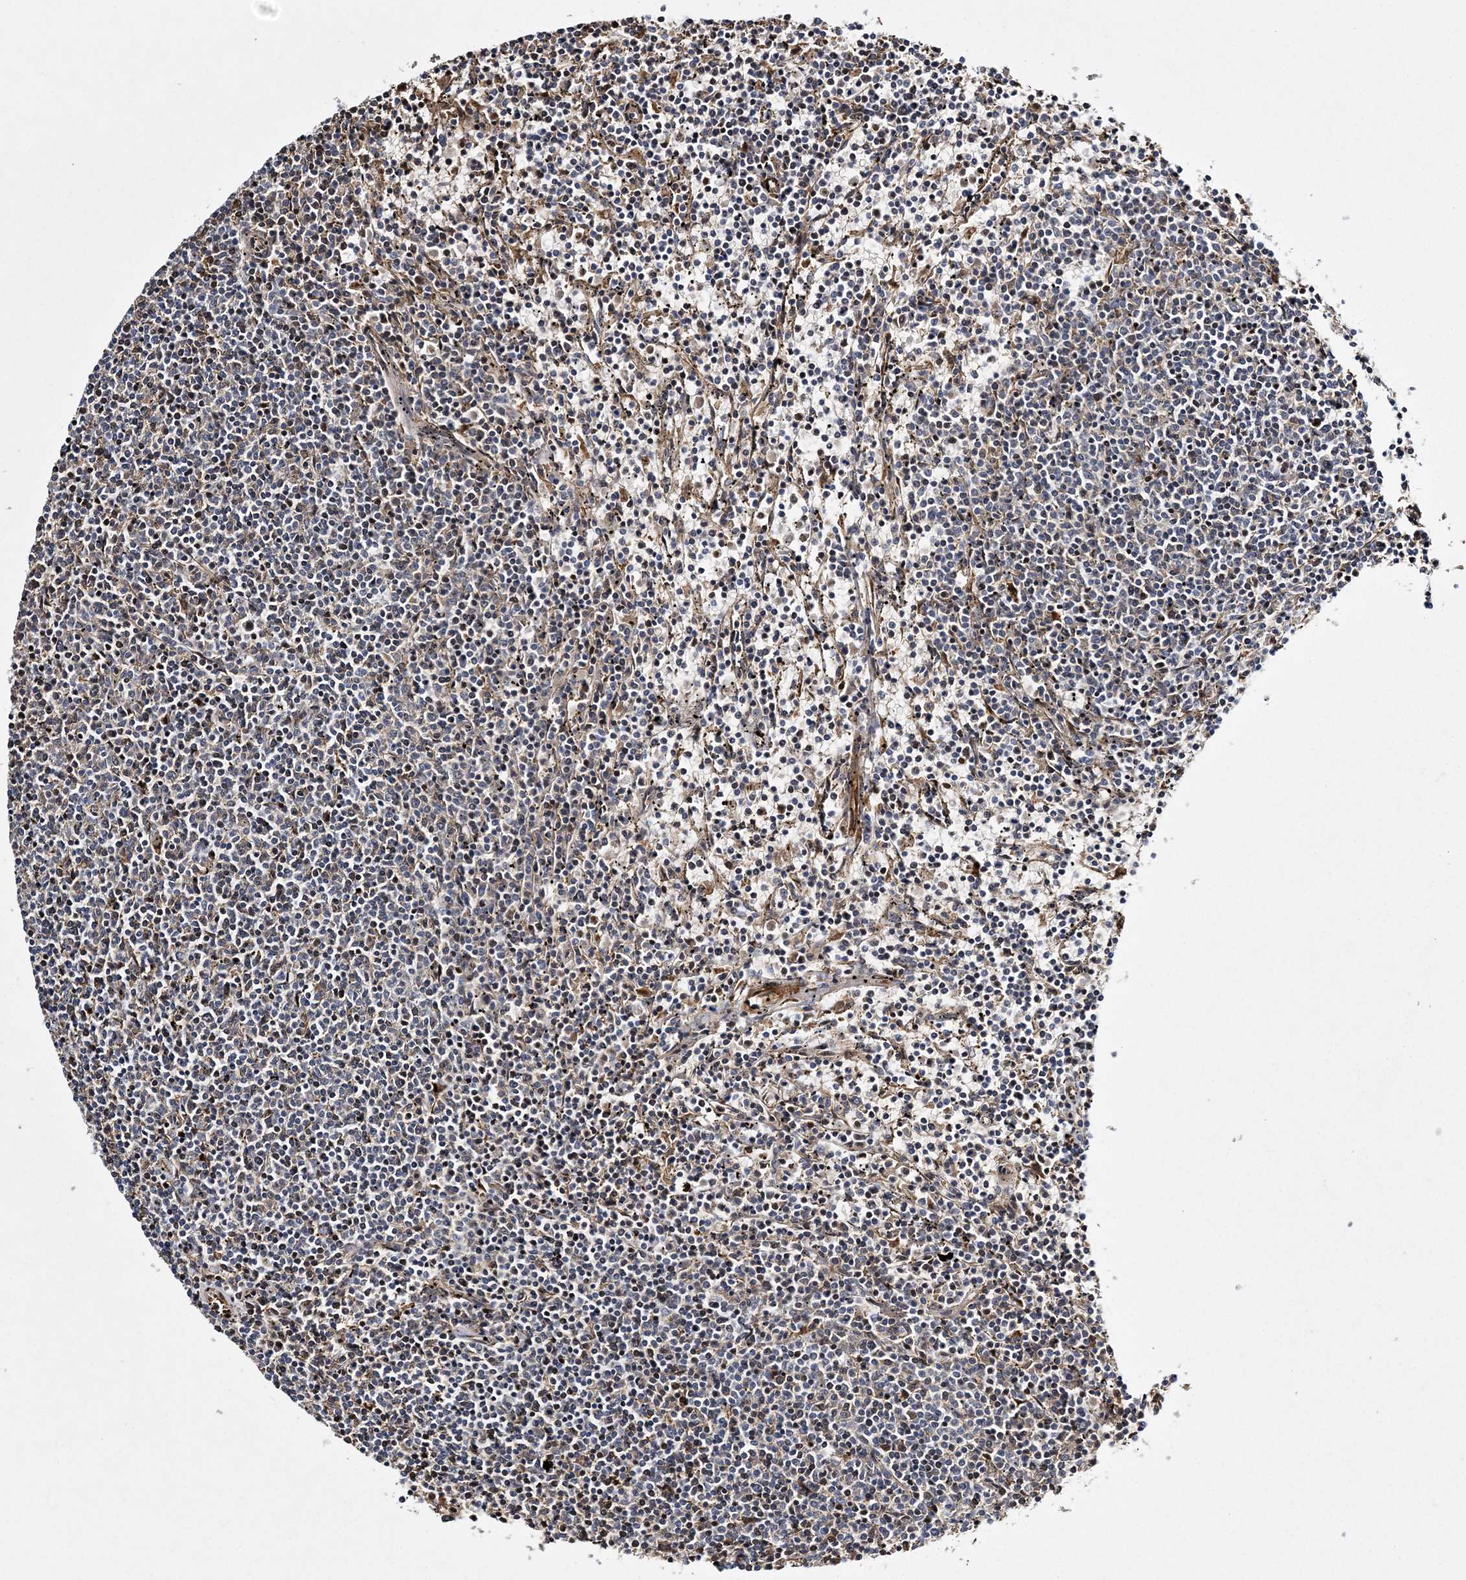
{"staining": {"intensity": "weak", "quantity": "<25%", "location": "cytoplasmic/membranous"}, "tissue": "lymphoma", "cell_type": "Tumor cells", "image_type": "cancer", "snomed": [{"axis": "morphology", "description": "Malignant lymphoma, non-Hodgkin's type, Low grade"}, {"axis": "topography", "description": "Spleen"}], "caption": "An immunohistochemistry histopathology image of malignant lymphoma, non-Hodgkin's type (low-grade) is shown. There is no staining in tumor cells of malignant lymphoma, non-Hodgkin's type (low-grade).", "gene": "CALN1", "patient": {"sex": "female", "age": 50}}